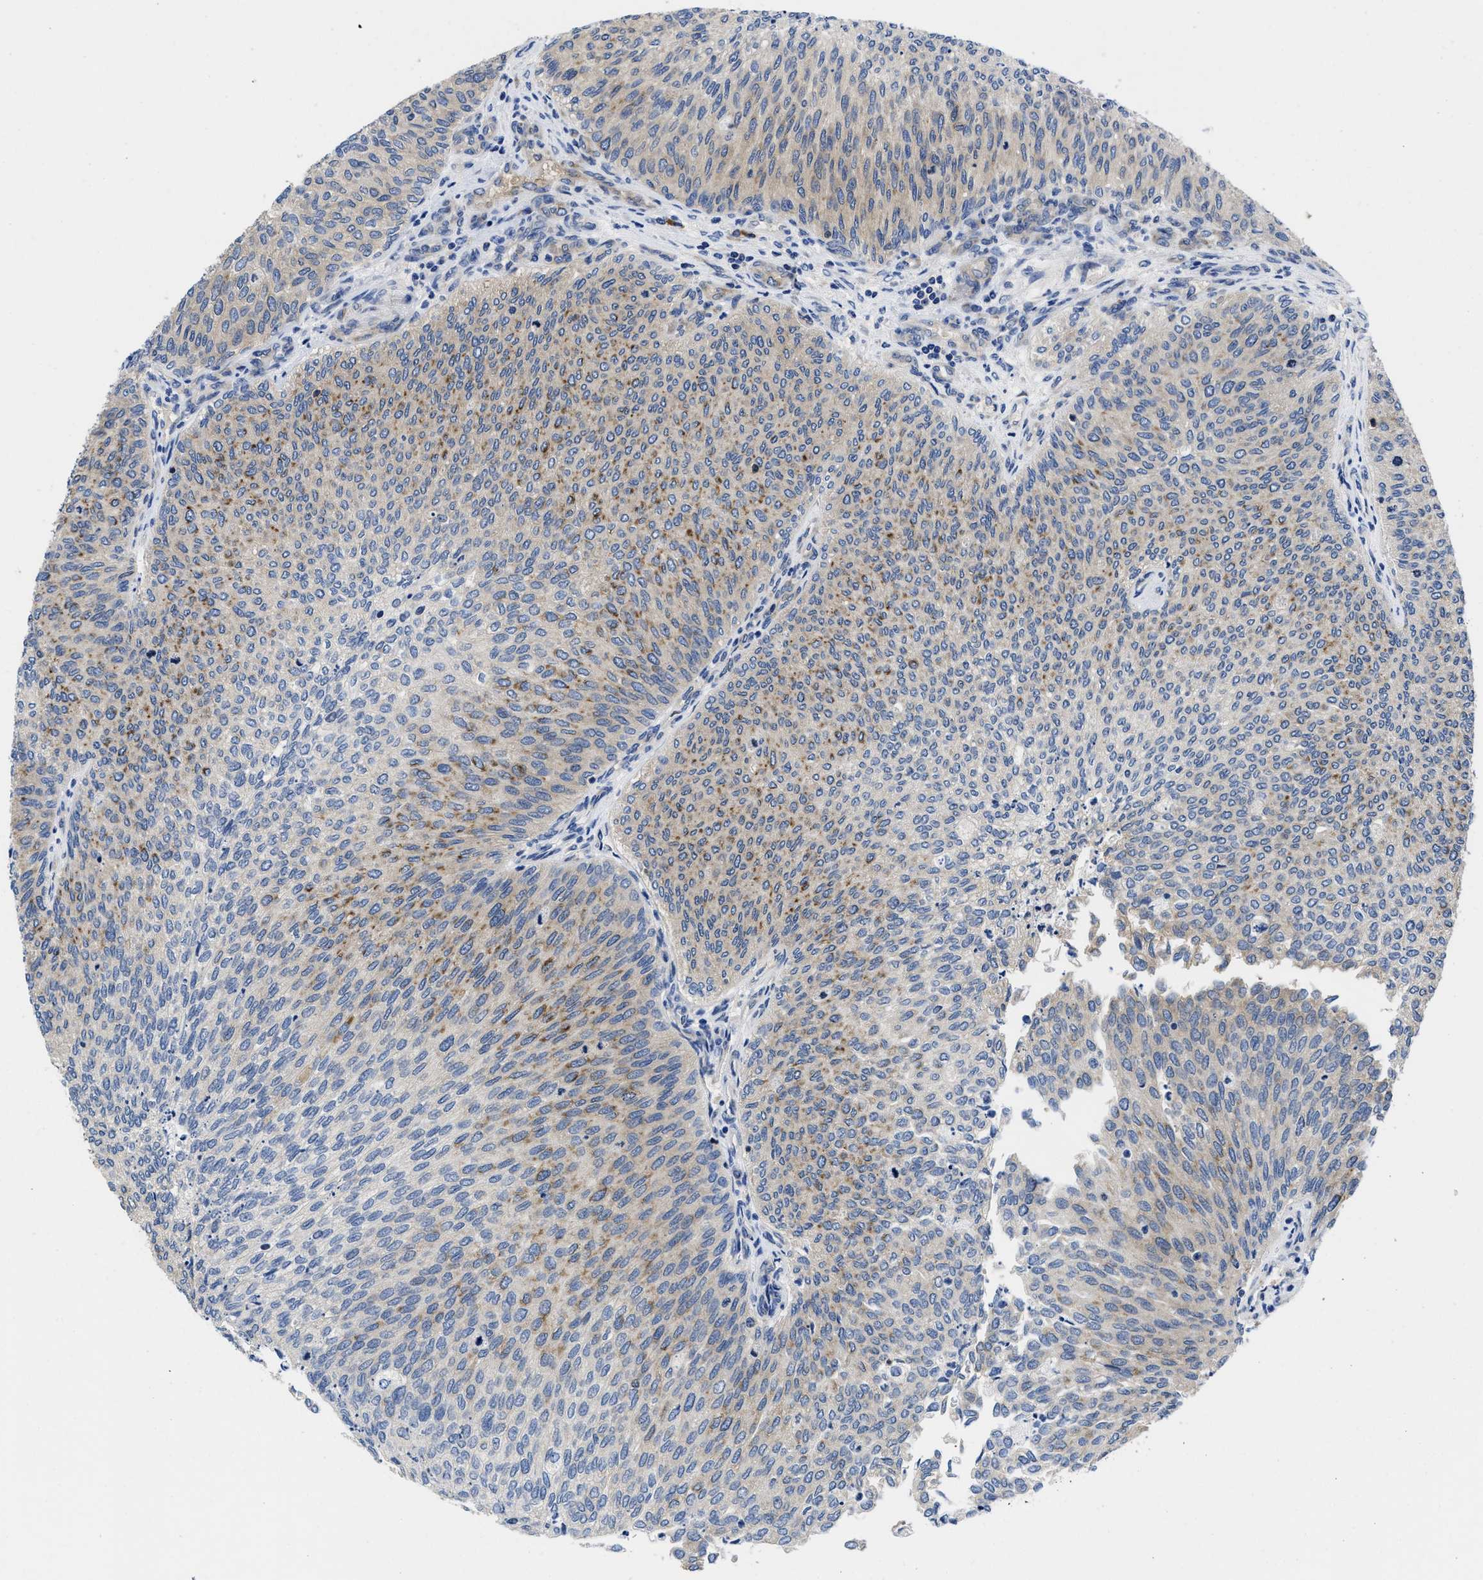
{"staining": {"intensity": "moderate", "quantity": "<25%", "location": "cytoplasmic/membranous"}, "tissue": "urothelial cancer", "cell_type": "Tumor cells", "image_type": "cancer", "snomed": [{"axis": "morphology", "description": "Urothelial carcinoma, Low grade"}, {"axis": "topography", "description": "Urinary bladder"}], "caption": "Human urothelial cancer stained with a protein marker shows moderate staining in tumor cells.", "gene": "YARS1", "patient": {"sex": "female", "age": 79}}